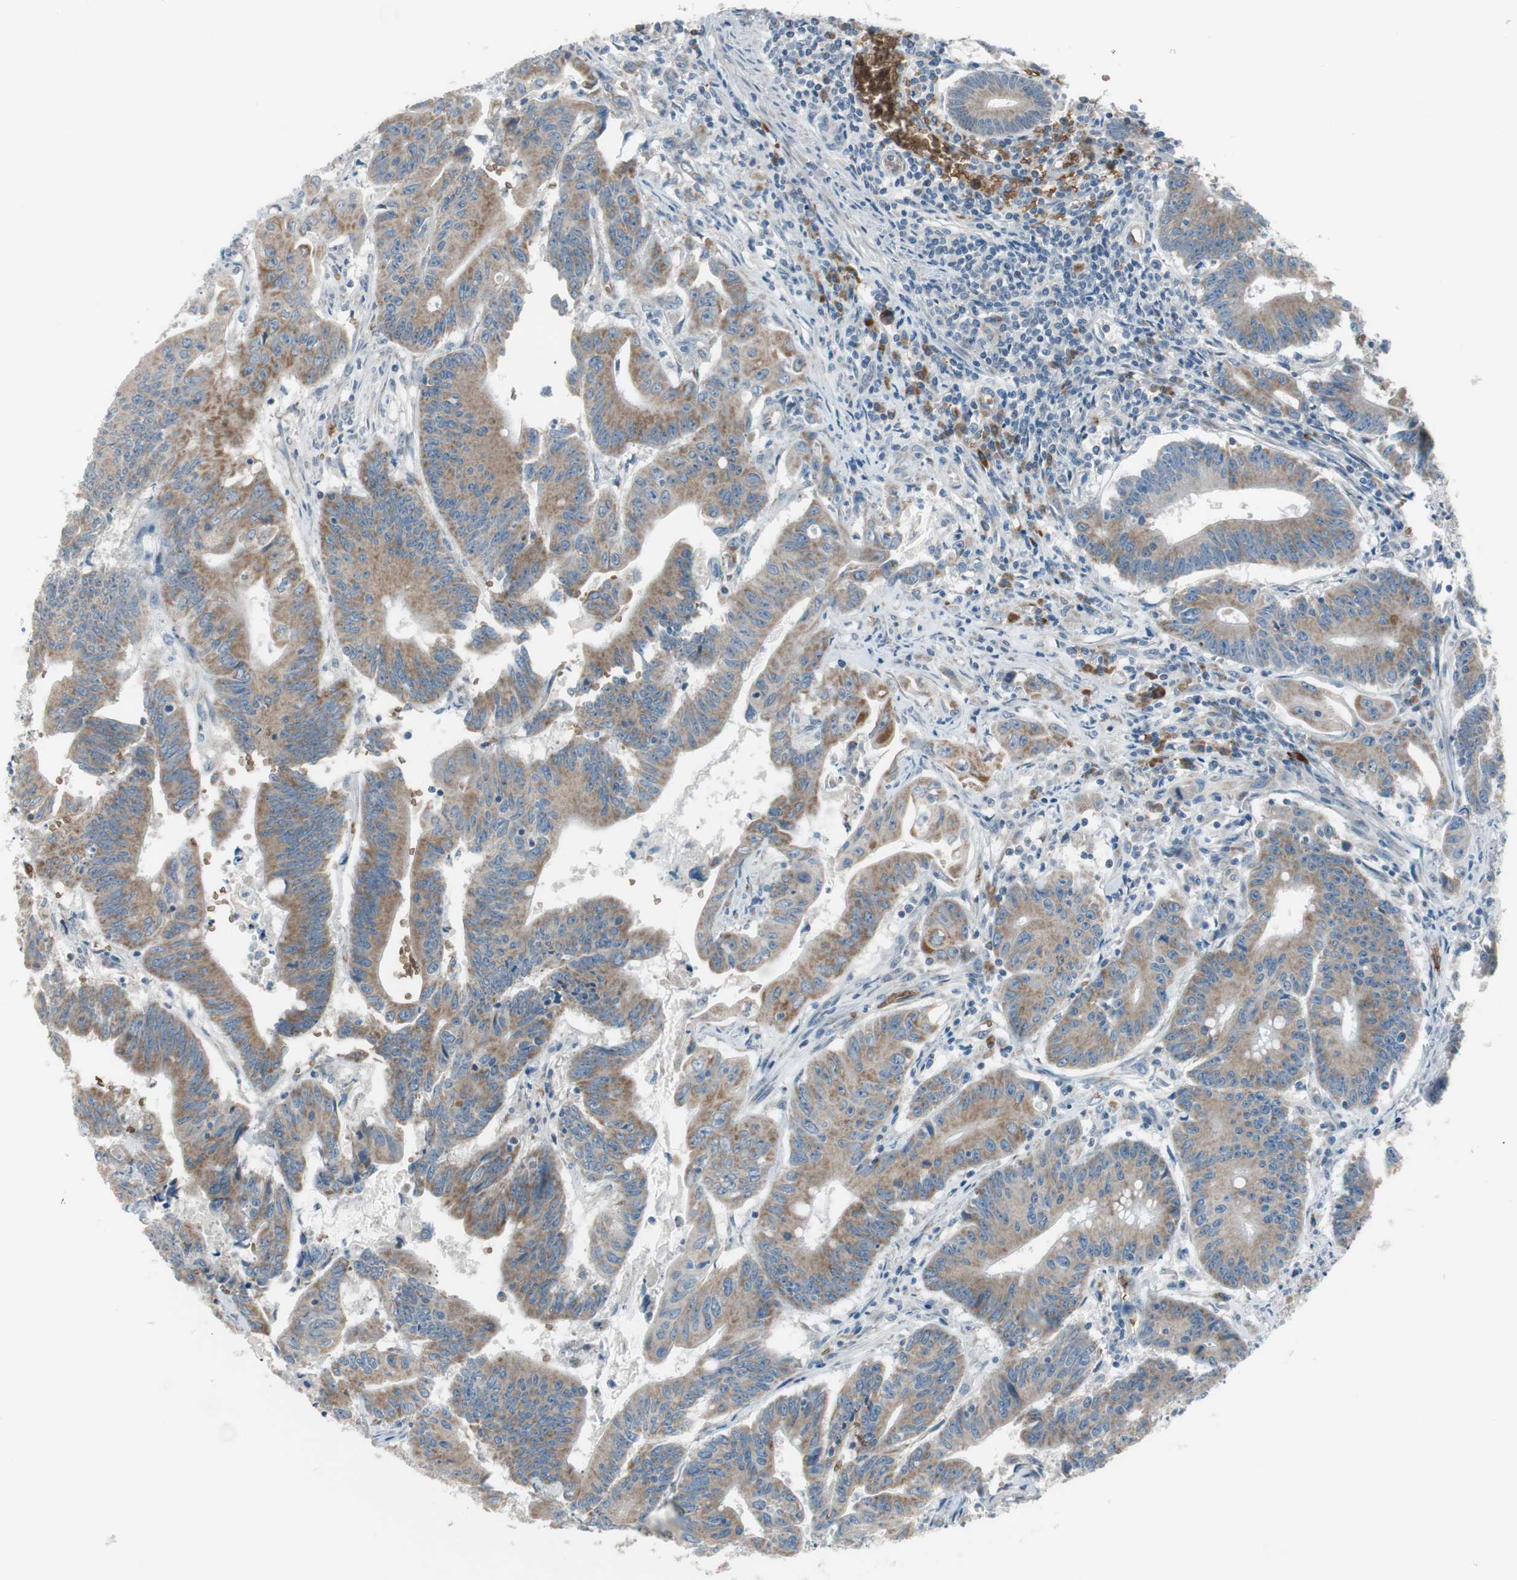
{"staining": {"intensity": "moderate", "quantity": ">75%", "location": "cytoplasmic/membranous"}, "tissue": "colorectal cancer", "cell_type": "Tumor cells", "image_type": "cancer", "snomed": [{"axis": "morphology", "description": "Adenocarcinoma, NOS"}, {"axis": "topography", "description": "Colon"}], "caption": "DAB (3,3'-diaminobenzidine) immunohistochemical staining of colorectal adenocarcinoma displays moderate cytoplasmic/membranous protein positivity in about >75% of tumor cells. Nuclei are stained in blue.", "gene": "GYPC", "patient": {"sex": "male", "age": 45}}